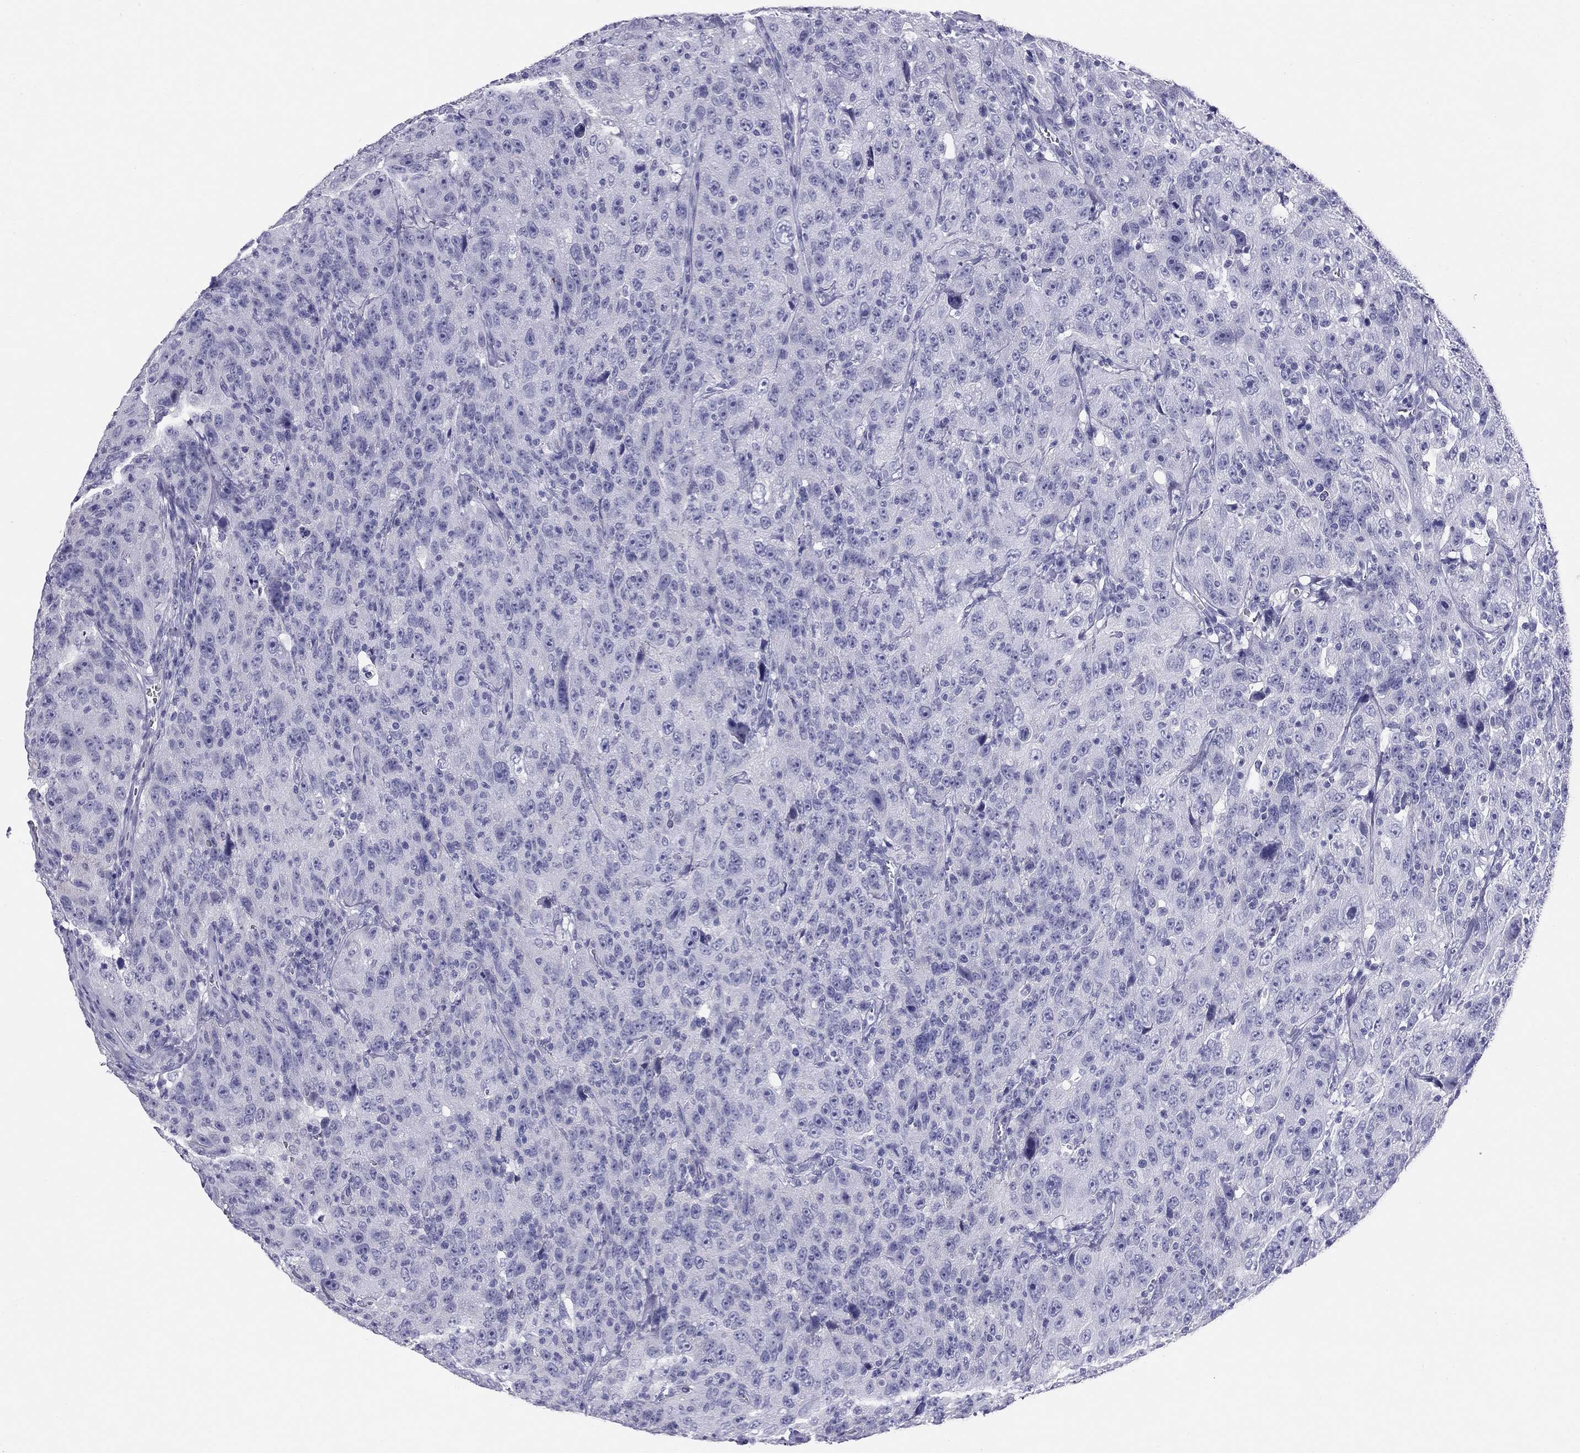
{"staining": {"intensity": "negative", "quantity": "none", "location": "none"}, "tissue": "urothelial cancer", "cell_type": "Tumor cells", "image_type": "cancer", "snomed": [{"axis": "morphology", "description": "Urothelial carcinoma, NOS"}, {"axis": "morphology", "description": "Urothelial carcinoma, High grade"}, {"axis": "topography", "description": "Urinary bladder"}], "caption": "The image displays no significant positivity in tumor cells of transitional cell carcinoma.", "gene": "TRPM3", "patient": {"sex": "female", "age": 73}}